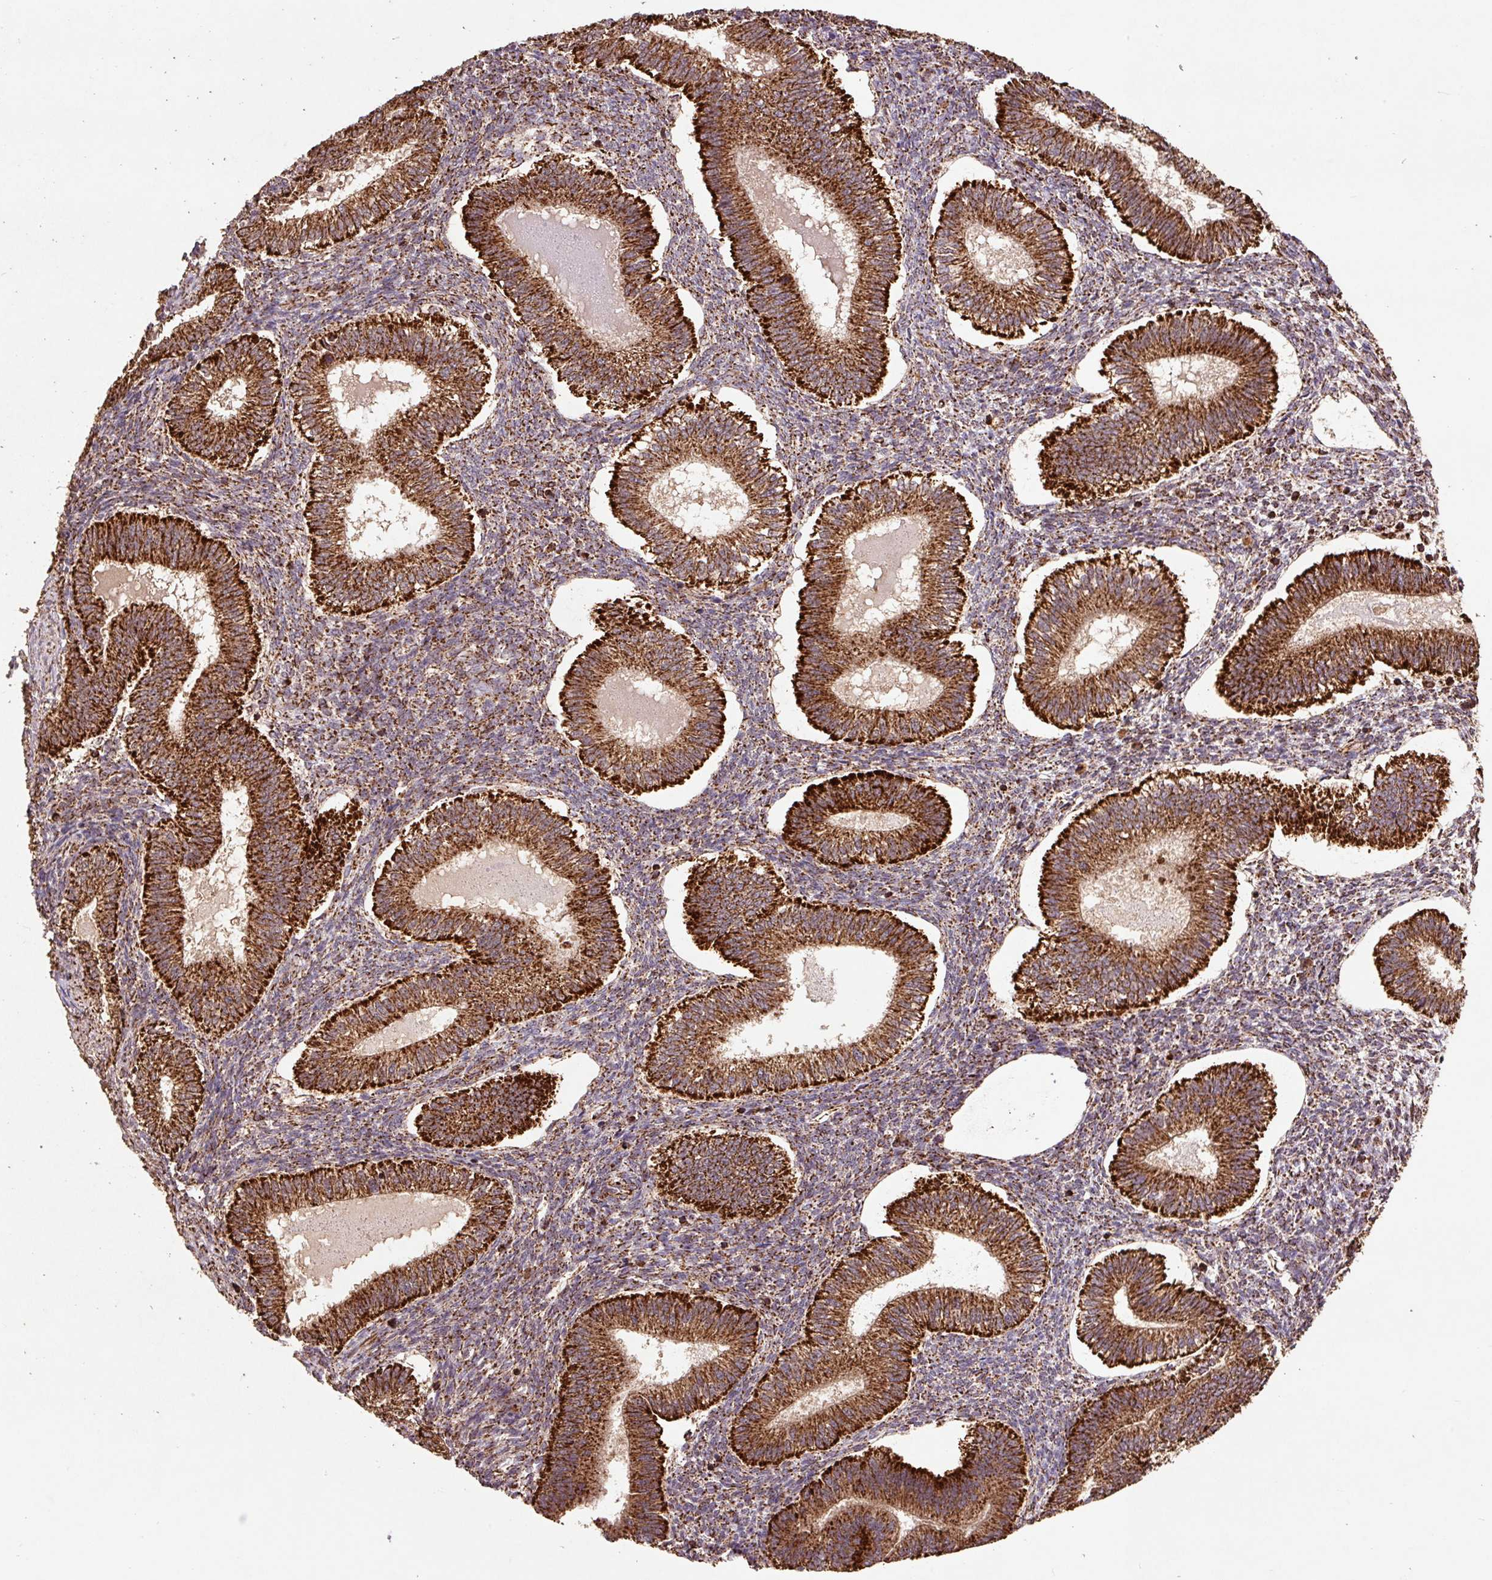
{"staining": {"intensity": "strong", "quantity": "25%-75%", "location": "cytoplasmic/membranous,nuclear"}, "tissue": "endometrium", "cell_type": "Cells in endometrial stroma", "image_type": "normal", "snomed": [{"axis": "morphology", "description": "Normal tissue, NOS"}, {"axis": "topography", "description": "Endometrium"}], "caption": "The photomicrograph reveals staining of normal endometrium, revealing strong cytoplasmic/membranous,nuclear protein expression (brown color) within cells in endometrial stroma.", "gene": "ATP5F1A", "patient": {"sex": "female", "age": 25}}